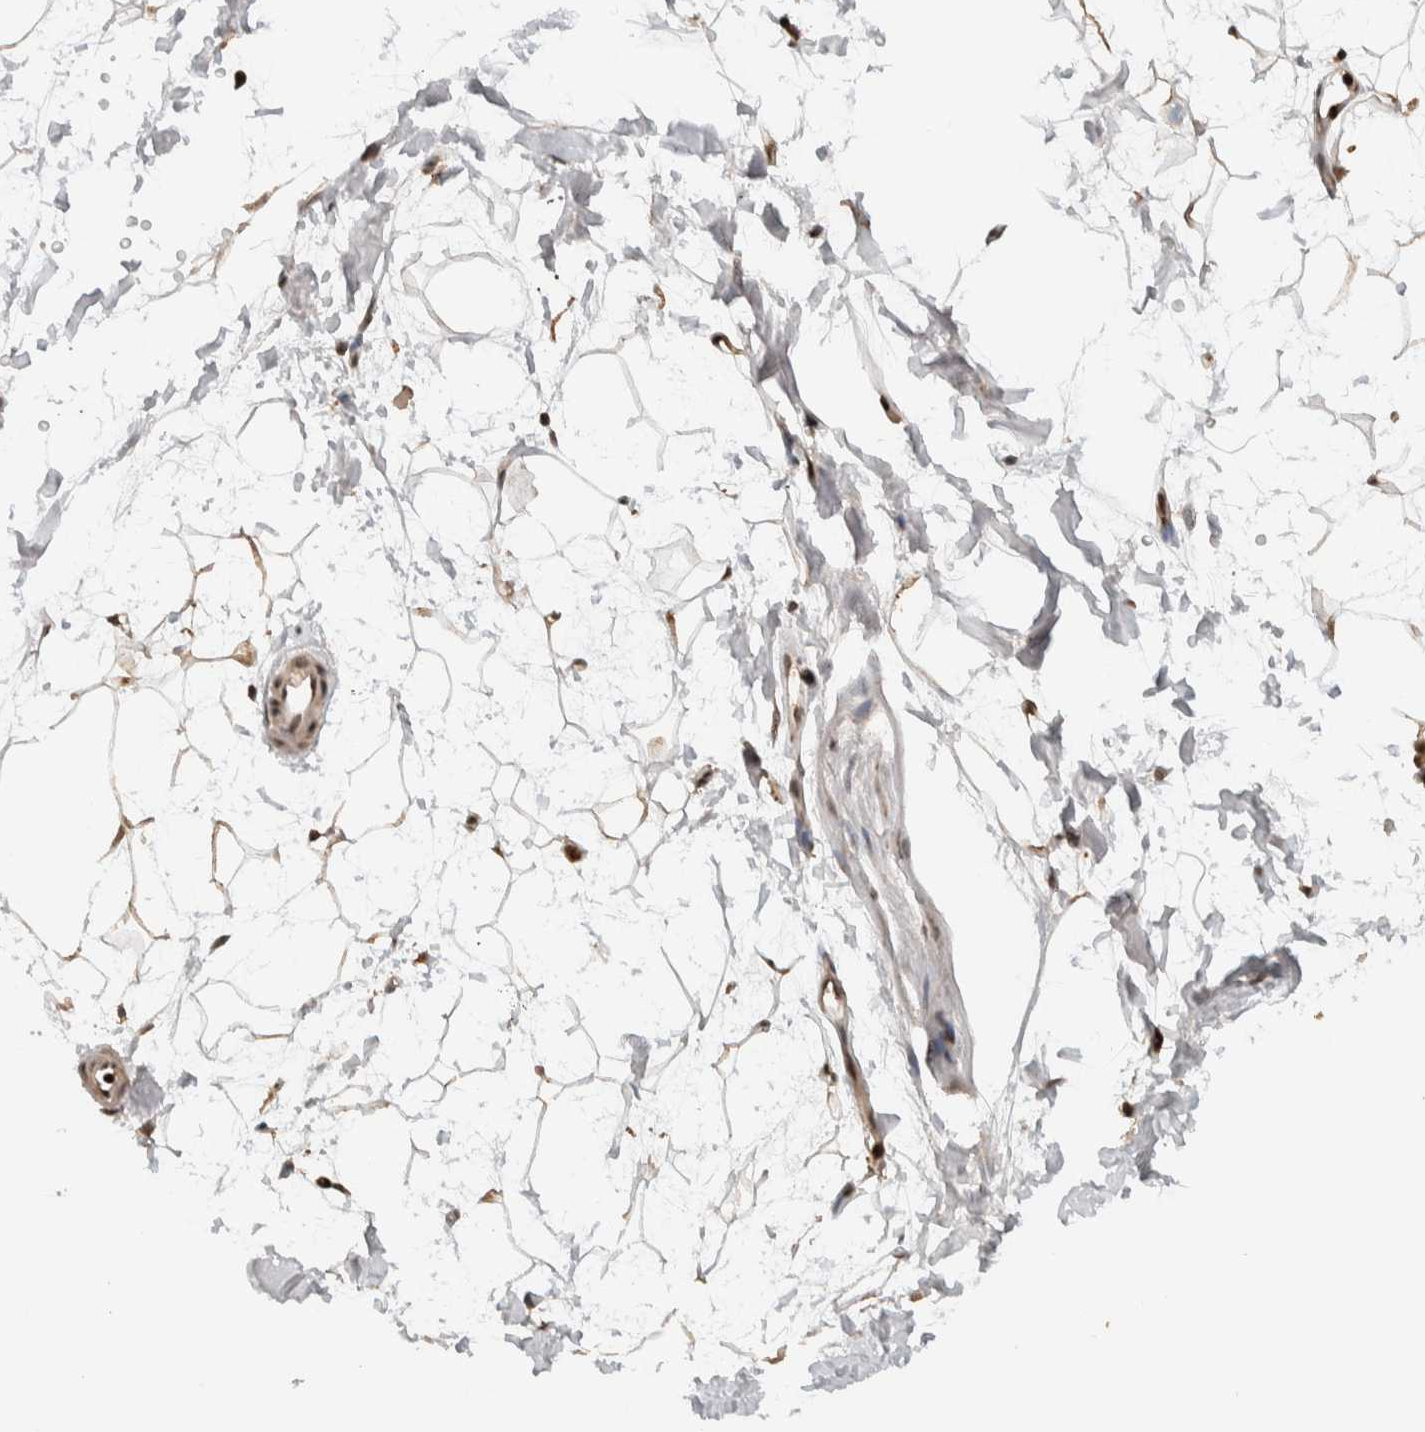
{"staining": {"intensity": "moderate", "quantity": ">75%", "location": "cytoplasmic/membranous,nuclear"}, "tissue": "adipose tissue", "cell_type": "Adipocytes", "image_type": "normal", "snomed": [{"axis": "morphology", "description": "Normal tissue, NOS"}, {"axis": "topography", "description": "Soft tissue"}], "caption": "IHC staining of benign adipose tissue, which exhibits medium levels of moderate cytoplasmic/membranous,nuclear staining in about >75% of adipocytes indicating moderate cytoplasmic/membranous,nuclear protein expression. The staining was performed using DAB (3,3'-diaminobenzidine) (brown) for protein detection and nuclei were counterstained in hematoxylin (blue).", "gene": "ZNF521", "patient": {"sex": "male", "age": 72}}